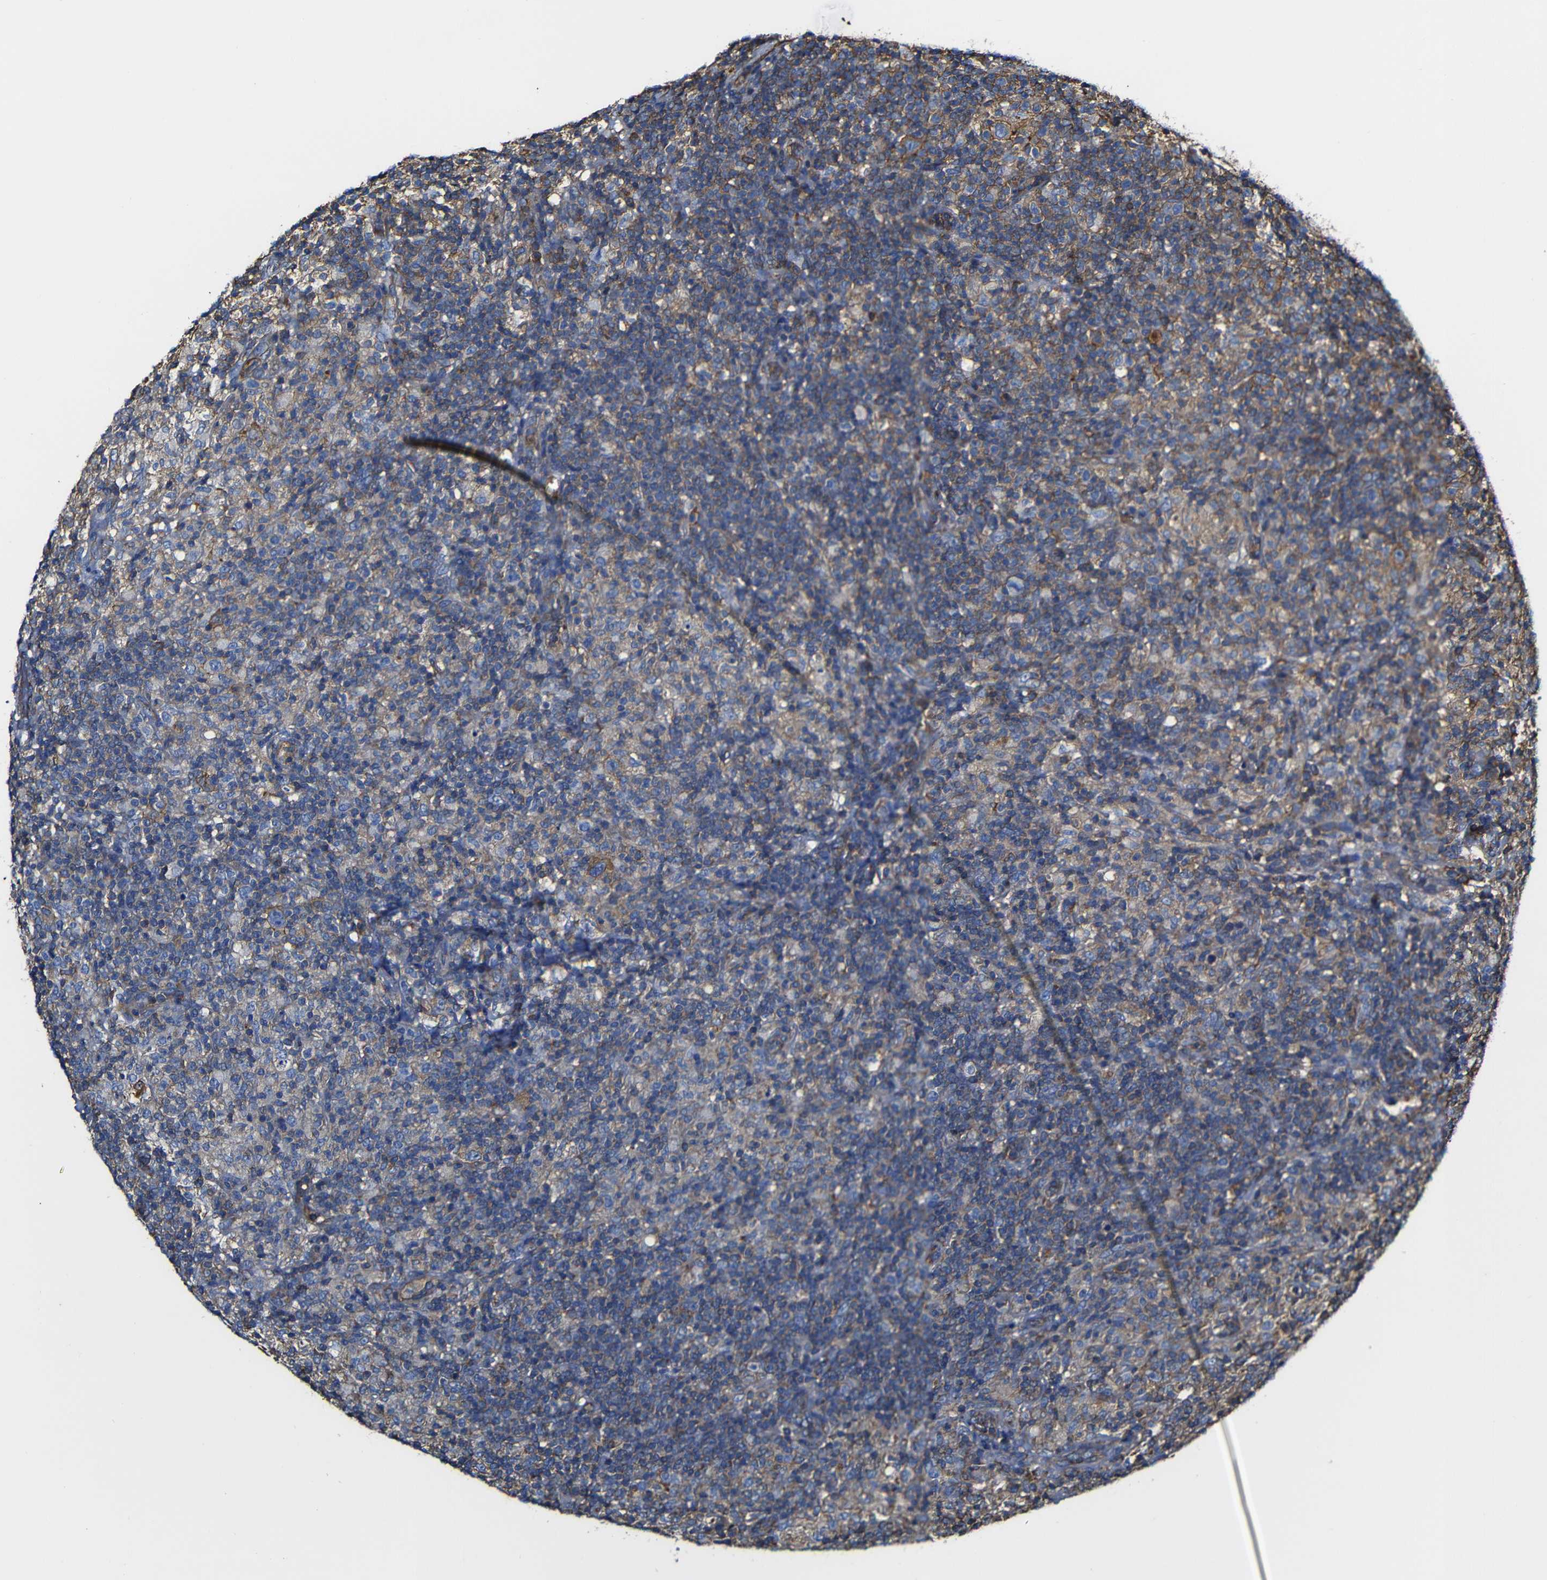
{"staining": {"intensity": "moderate", "quantity": ">75%", "location": "cytoplasmic/membranous"}, "tissue": "lymphoma", "cell_type": "Tumor cells", "image_type": "cancer", "snomed": [{"axis": "morphology", "description": "Hodgkin's disease, NOS"}, {"axis": "topography", "description": "Lymph node"}], "caption": "An image showing moderate cytoplasmic/membranous positivity in approximately >75% of tumor cells in Hodgkin's disease, as visualized by brown immunohistochemical staining.", "gene": "MSN", "patient": {"sex": "male", "age": 70}}